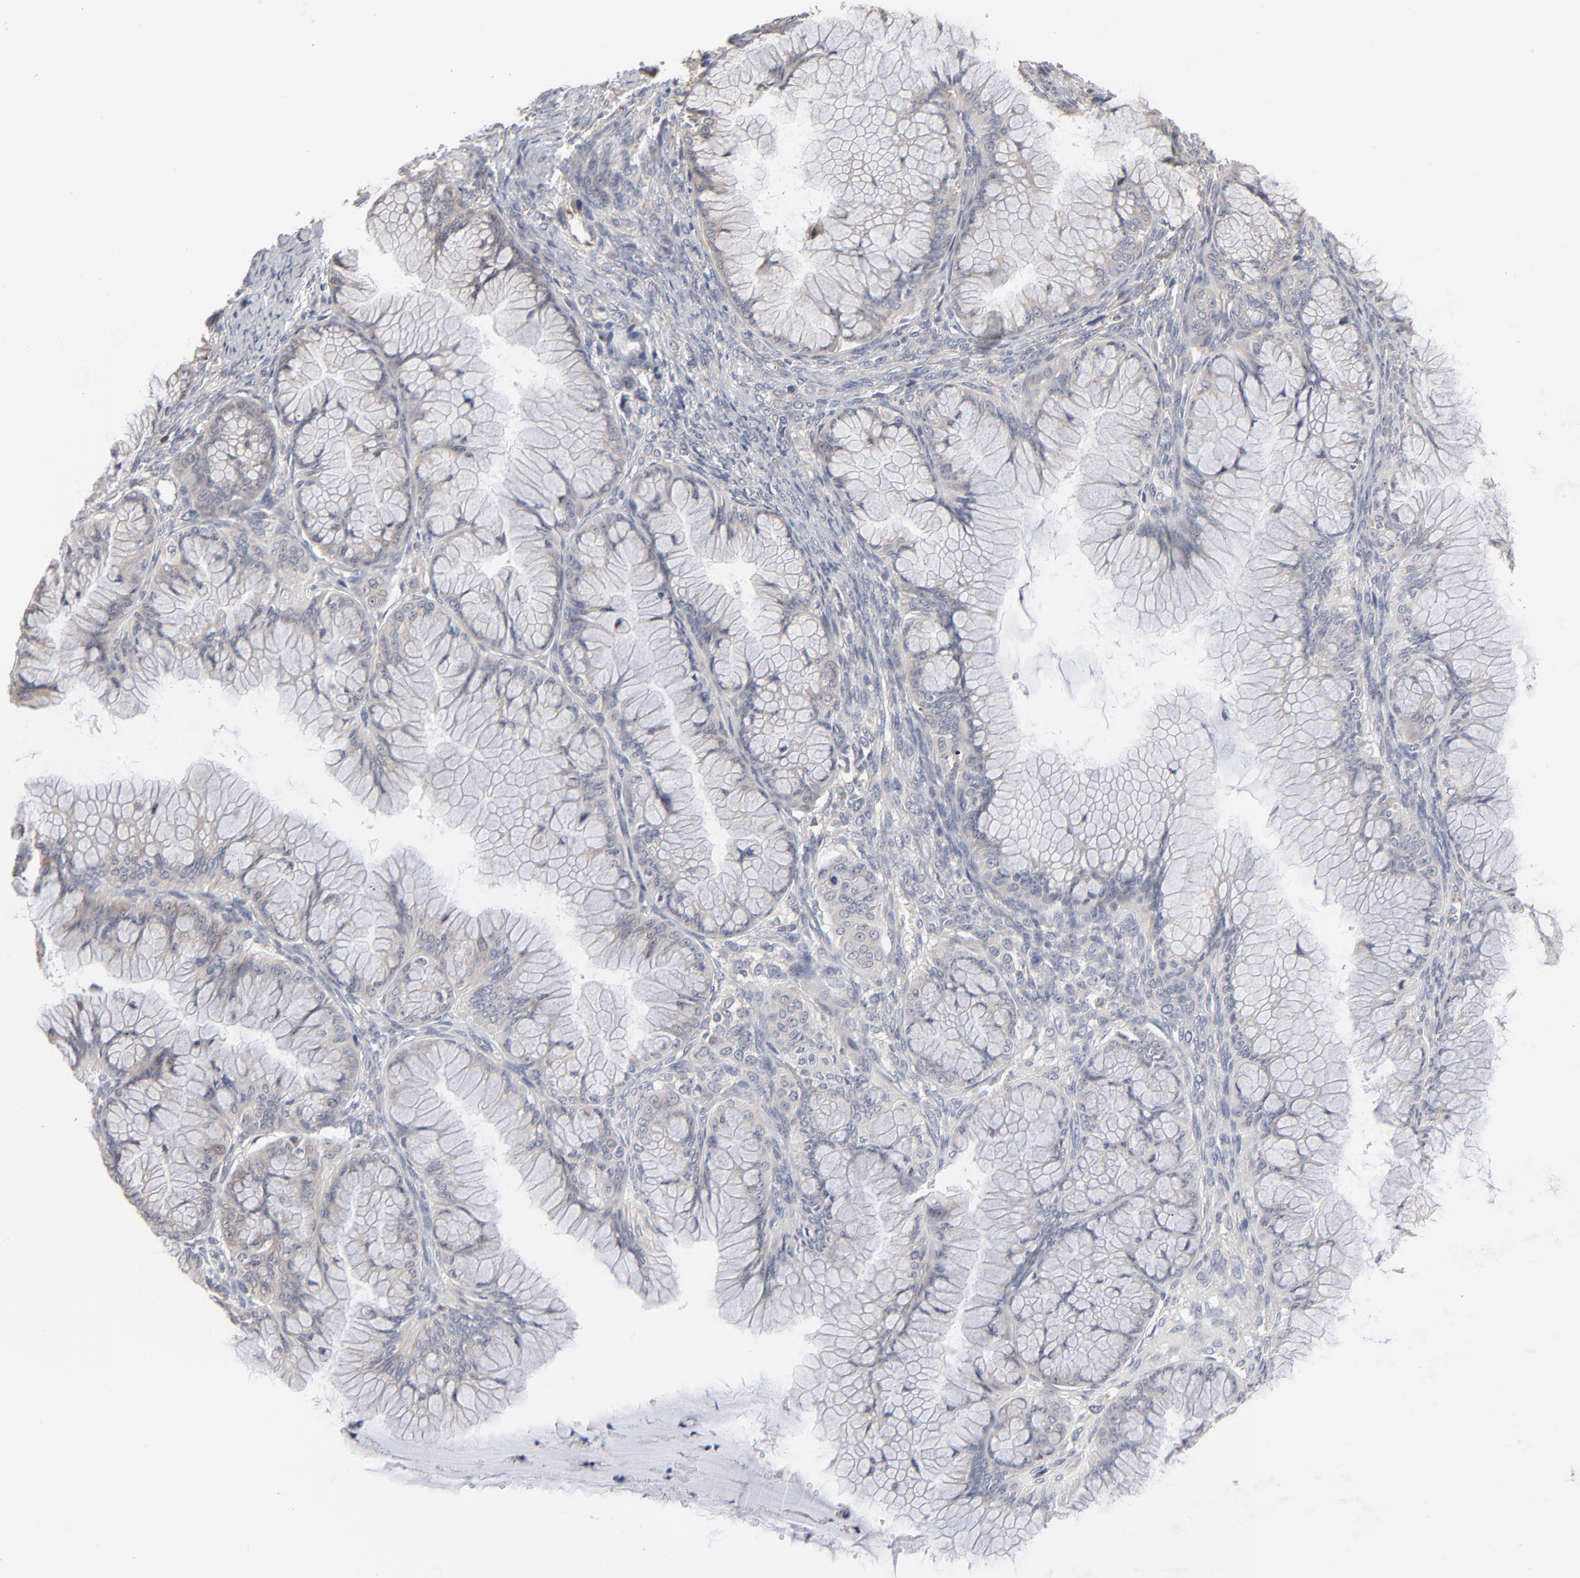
{"staining": {"intensity": "weak", "quantity": "<25%", "location": "cytoplasmic/membranous"}, "tissue": "ovarian cancer", "cell_type": "Tumor cells", "image_type": "cancer", "snomed": [{"axis": "morphology", "description": "Cystadenocarcinoma, mucinous, NOS"}, {"axis": "topography", "description": "Ovary"}], "caption": "Tumor cells are negative for brown protein staining in ovarian cancer. The staining was performed using DAB (3,3'-diaminobenzidine) to visualize the protein expression in brown, while the nuclei were stained in blue with hematoxylin (Magnification: 20x).", "gene": "RNF213", "patient": {"sex": "female", "age": 63}}